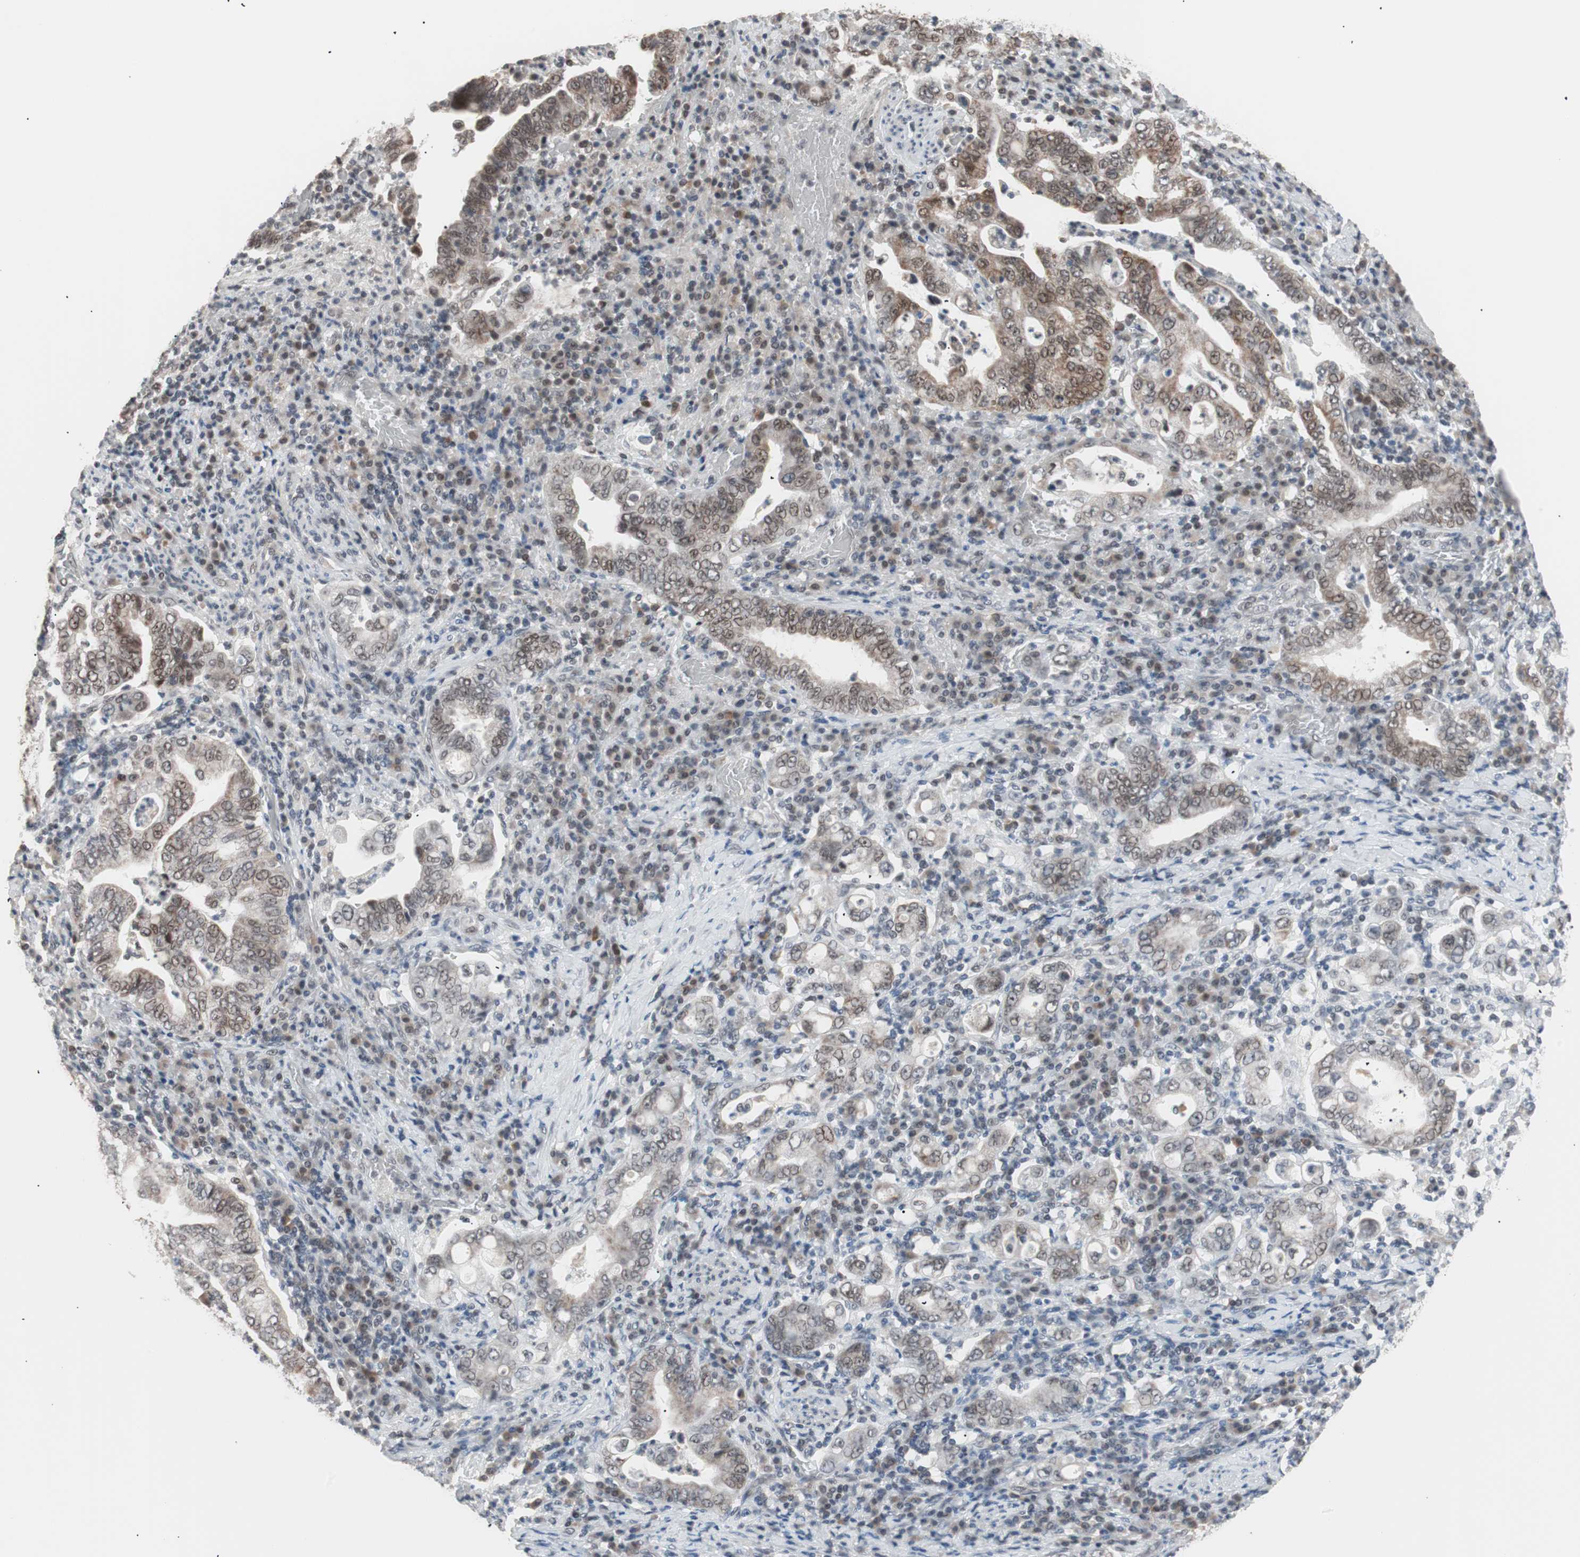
{"staining": {"intensity": "moderate", "quantity": "25%-75%", "location": "nuclear"}, "tissue": "stomach cancer", "cell_type": "Tumor cells", "image_type": "cancer", "snomed": [{"axis": "morphology", "description": "Normal tissue, NOS"}, {"axis": "morphology", "description": "Adenocarcinoma, NOS"}, {"axis": "topography", "description": "Esophagus"}, {"axis": "topography", "description": "Stomach, upper"}, {"axis": "topography", "description": "Peripheral nerve tissue"}], "caption": "Immunohistochemical staining of human stomach adenocarcinoma reveals moderate nuclear protein expression in approximately 25%-75% of tumor cells.", "gene": "LIG3", "patient": {"sex": "male", "age": 62}}